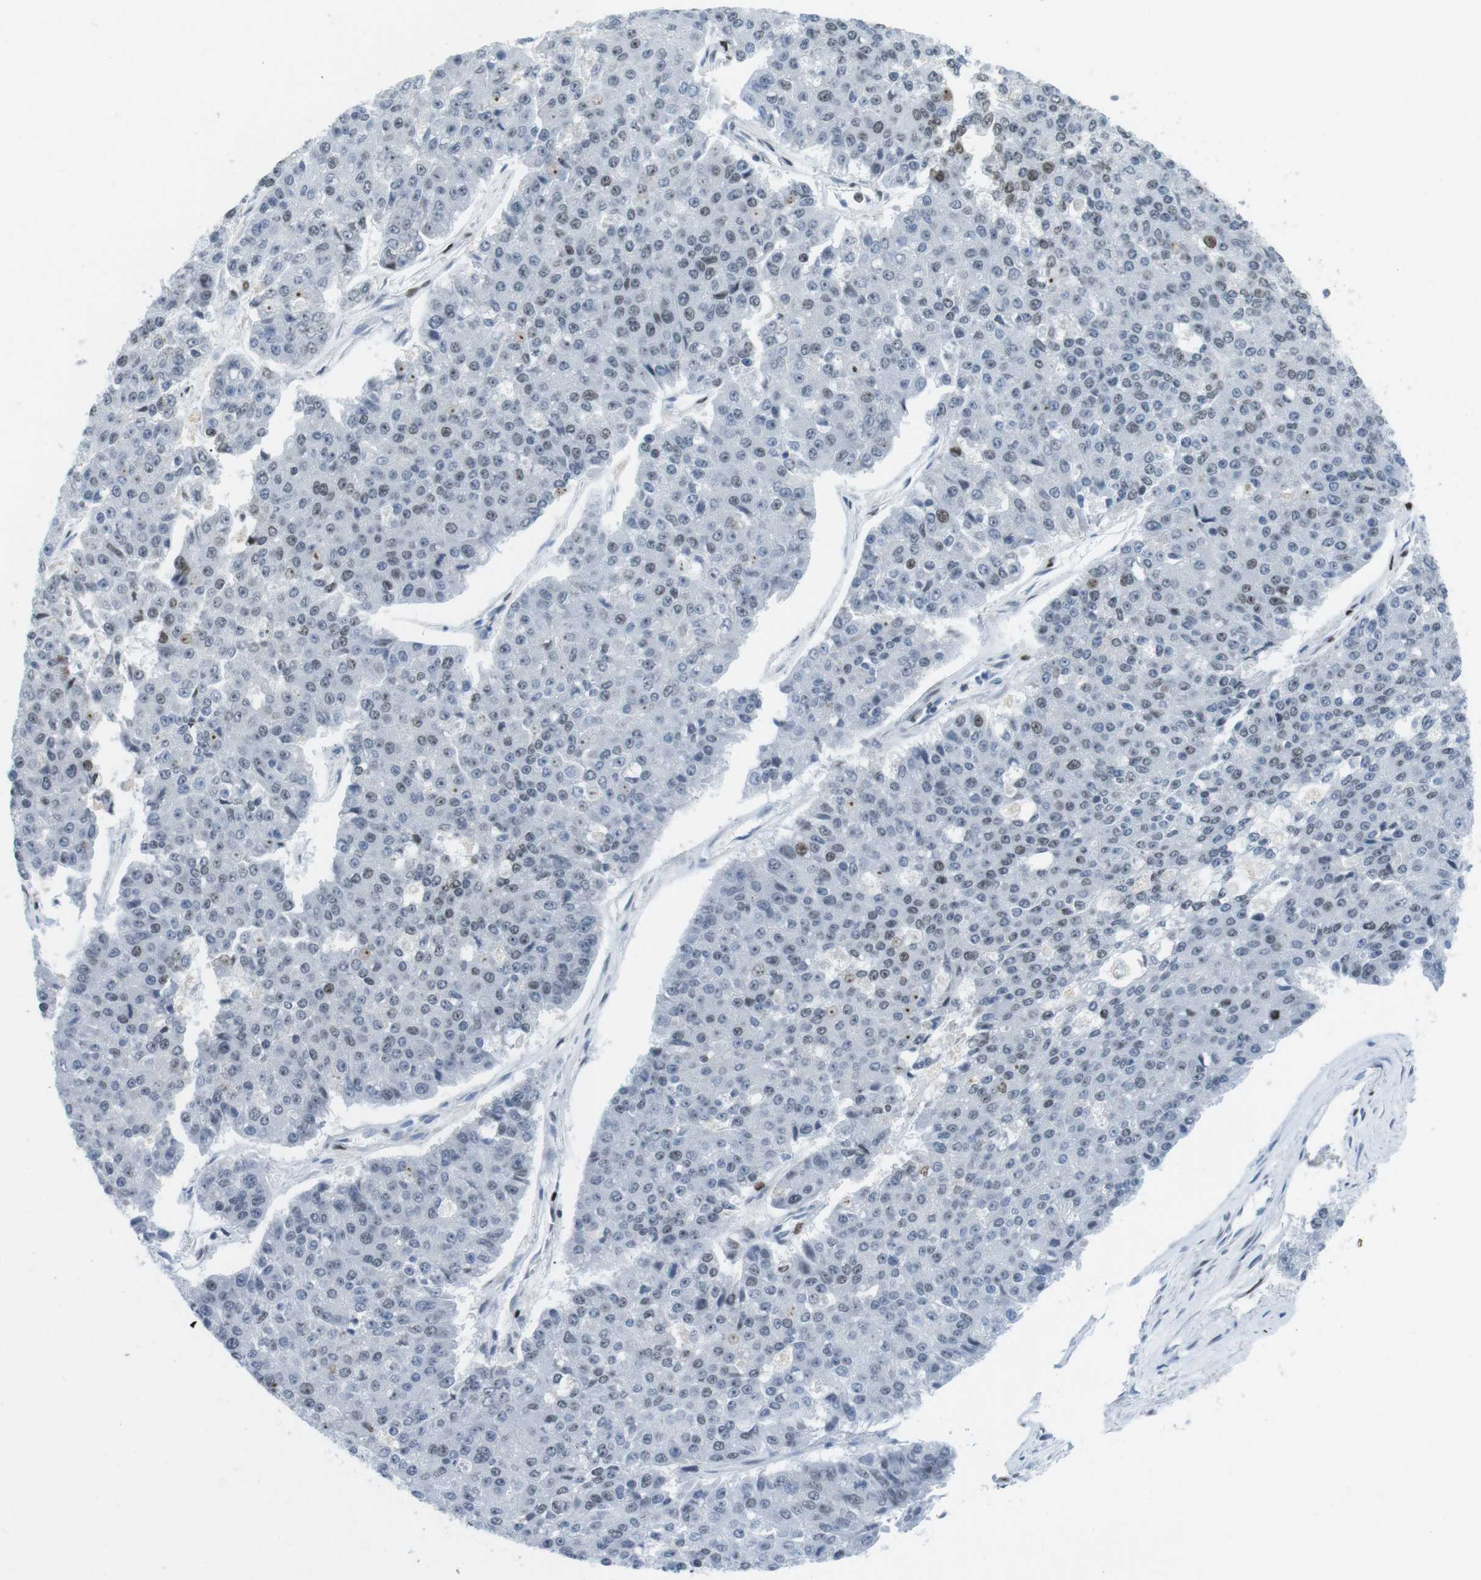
{"staining": {"intensity": "moderate", "quantity": "<25%", "location": "nuclear"}, "tissue": "pancreatic cancer", "cell_type": "Tumor cells", "image_type": "cancer", "snomed": [{"axis": "morphology", "description": "Adenocarcinoma, NOS"}, {"axis": "topography", "description": "Pancreas"}], "caption": "Brown immunohistochemical staining in adenocarcinoma (pancreatic) exhibits moderate nuclear expression in about <25% of tumor cells. Immunohistochemistry stains the protein of interest in brown and the nuclei are stained blue.", "gene": "ARID1A", "patient": {"sex": "male", "age": 50}}